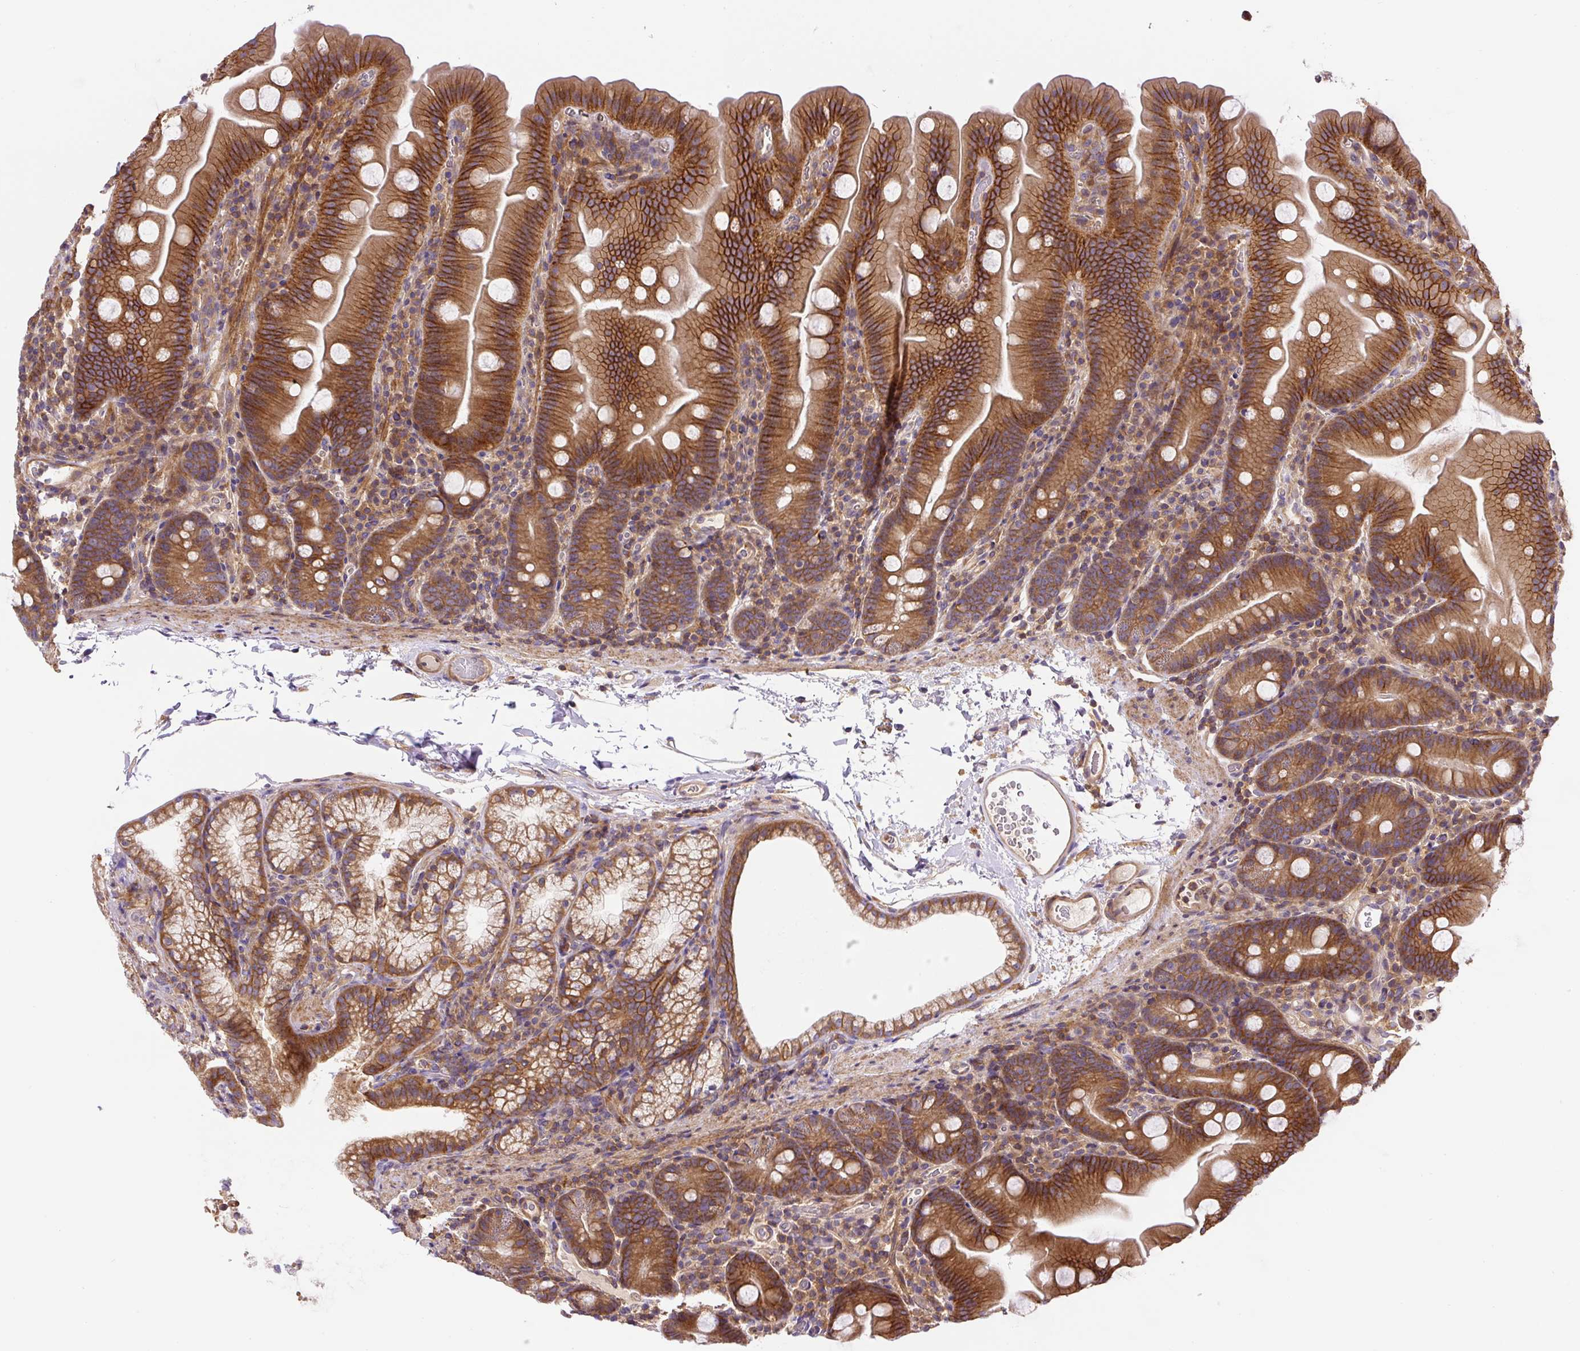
{"staining": {"intensity": "moderate", "quantity": ">75%", "location": "cytoplasmic/membranous"}, "tissue": "small intestine", "cell_type": "Glandular cells", "image_type": "normal", "snomed": [{"axis": "morphology", "description": "Normal tissue, NOS"}, {"axis": "topography", "description": "Small intestine"}], "caption": "IHC (DAB (3,3'-diaminobenzidine)) staining of unremarkable small intestine demonstrates moderate cytoplasmic/membranous protein expression in approximately >75% of glandular cells.", "gene": "CCDC28A", "patient": {"sex": "female", "age": 68}}